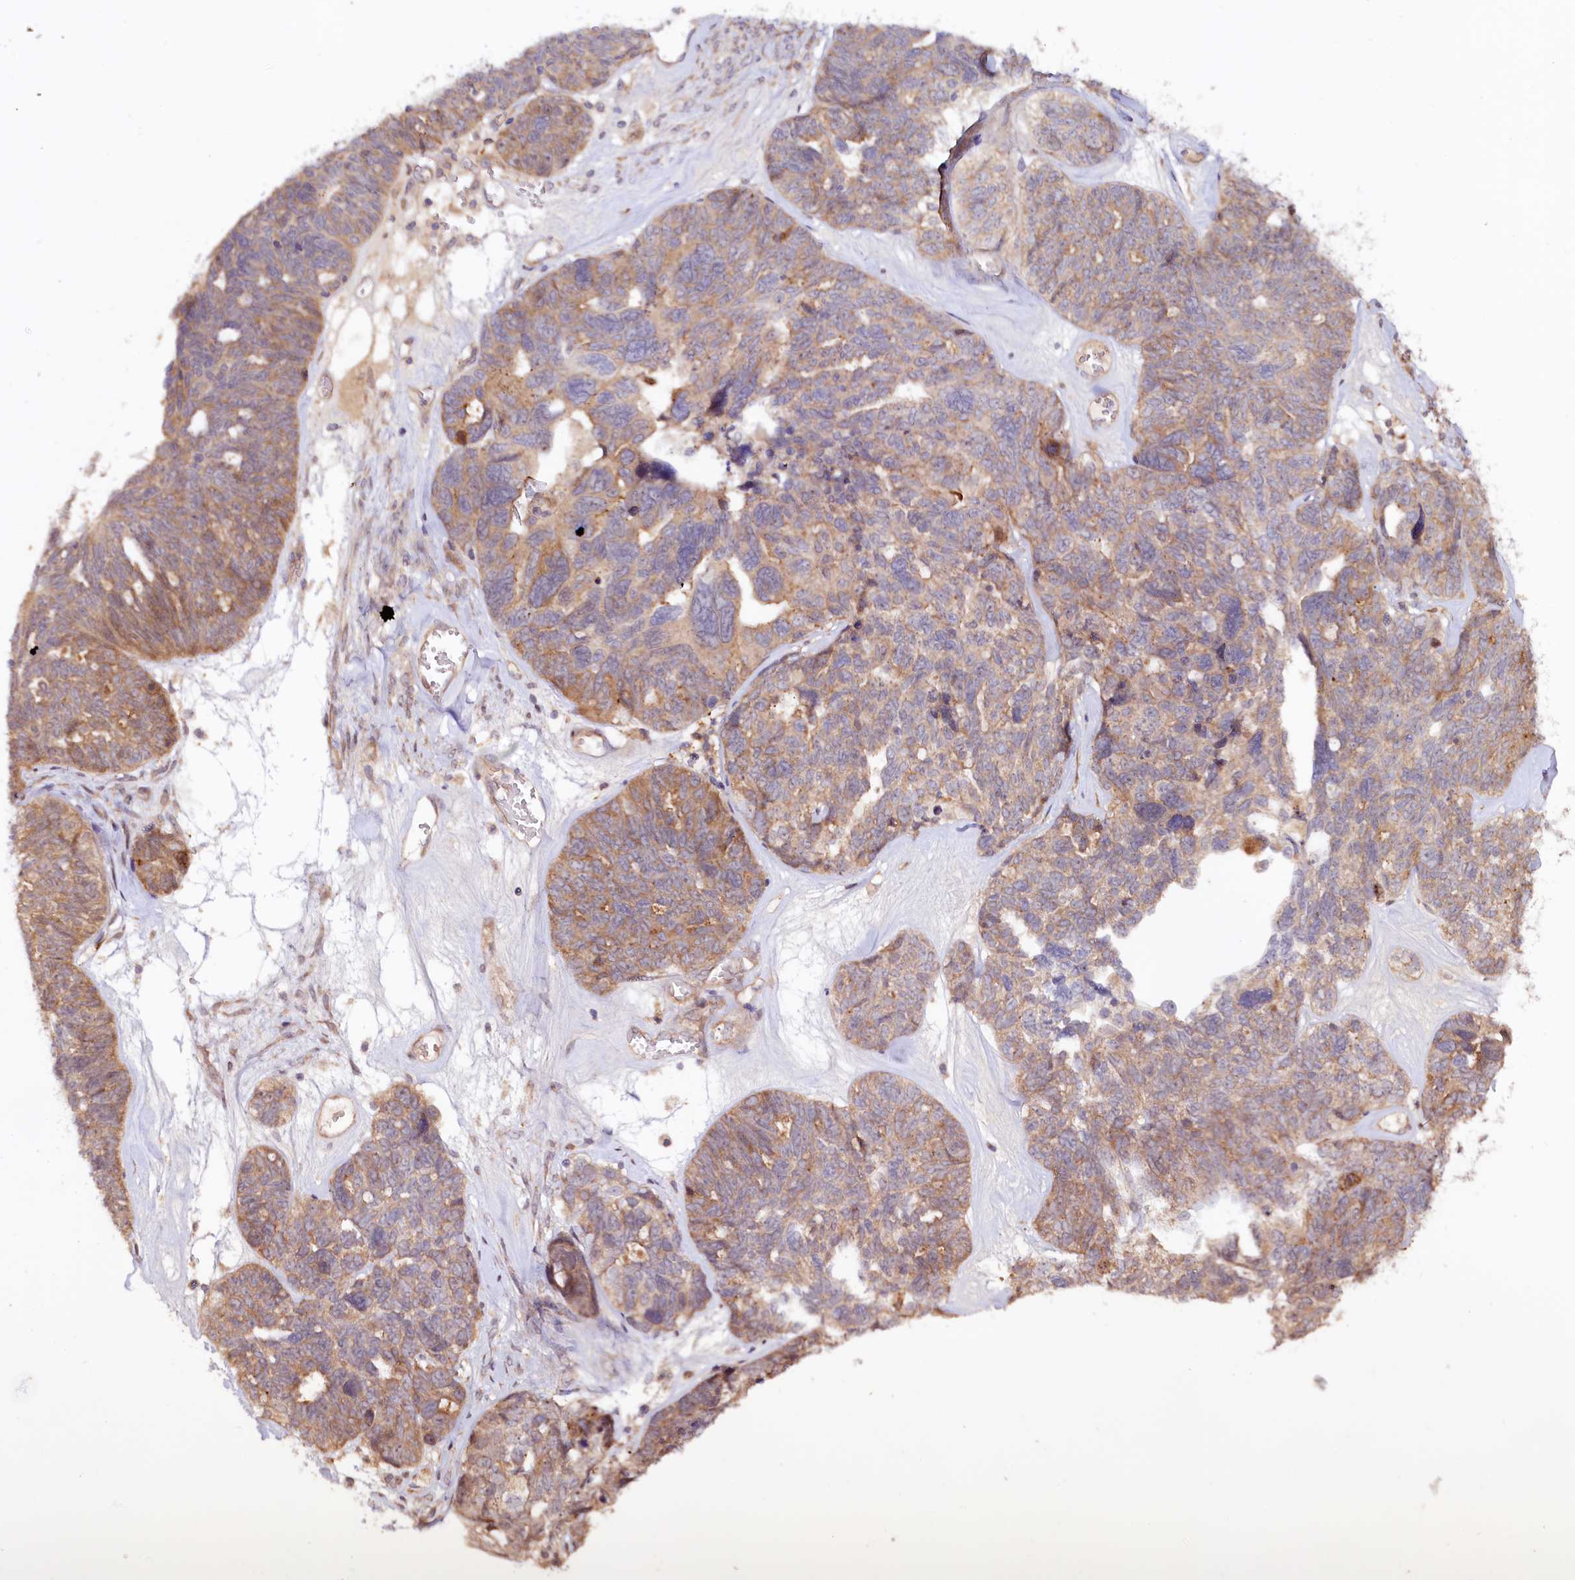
{"staining": {"intensity": "moderate", "quantity": "25%-75%", "location": "cytoplasmic/membranous"}, "tissue": "ovarian cancer", "cell_type": "Tumor cells", "image_type": "cancer", "snomed": [{"axis": "morphology", "description": "Cystadenocarcinoma, serous, NOS"}, {"axis": "topography", "description": "Ovary"}], "caption": "A brown stain highlights moderate cytoplasmic/membranous positivity of a protein in ovarian cancer tumor cells. Immunohistochemistry (ihc) stains the protein of interest in brown and the nuclei are stained blue.", "gene": "NEDD1", "patient": {"sex": "female", "age": 79}}